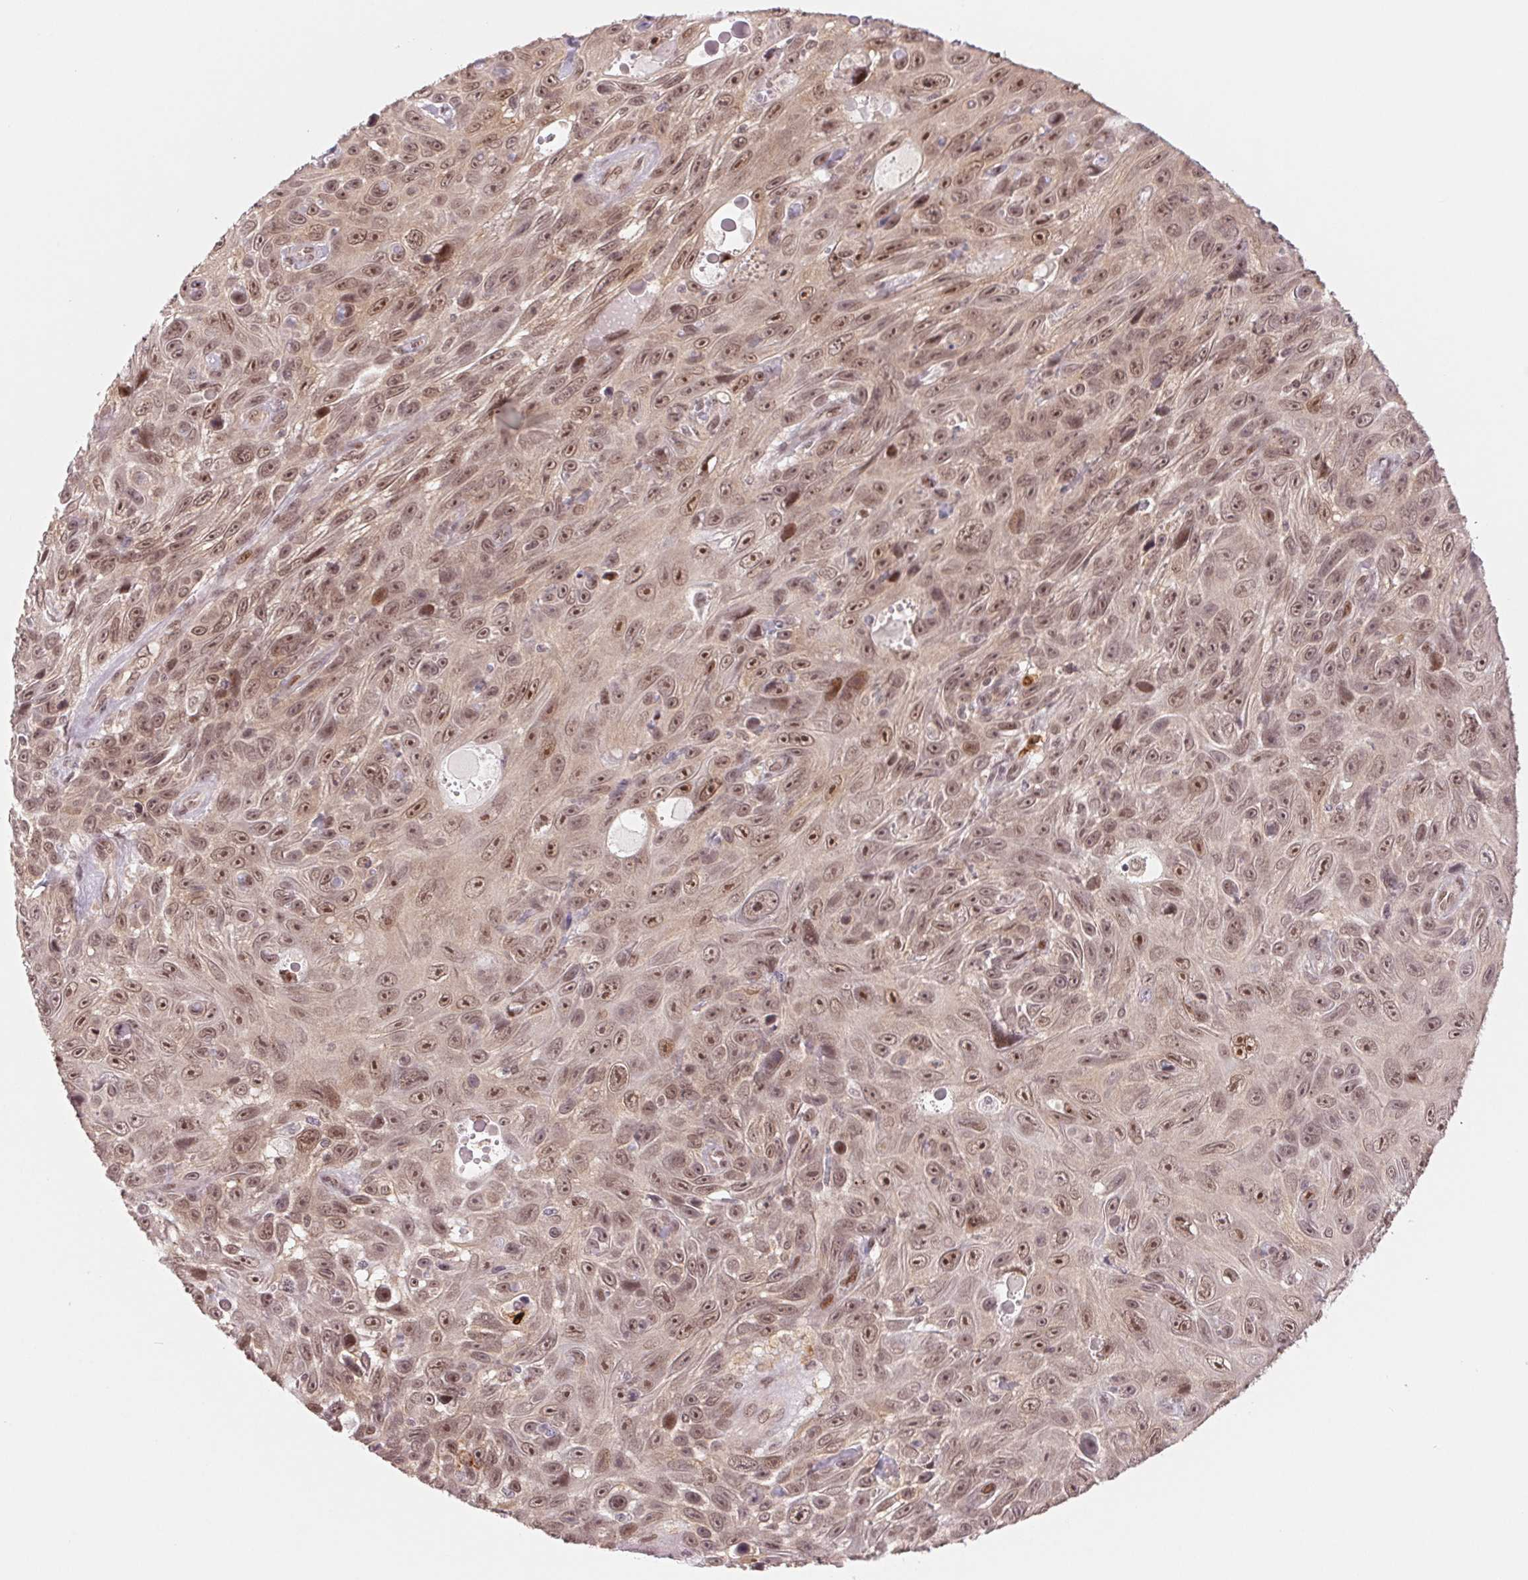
{"staining": {"intensity": "moderate", "quantity": ">75%", "location": "nuclear"}, "tissue": "skin cancer", "cell_type": "Tumor cells", "image_type": "cancer", "snomed": [{"axis": "morphology", "description": "Squamous cell carcinoma, NOS"}, {"axis": "topography", "description": "Skin"}], "caption": "This is a photomicrograph of immunohistochemistry staining of skin cancer (squamous cell carcinoma), which shows moderate positivity in the nuclear of tumor cells.", "gene": "DNAJB6", "patient": {"sex": "male", "age": 82}}